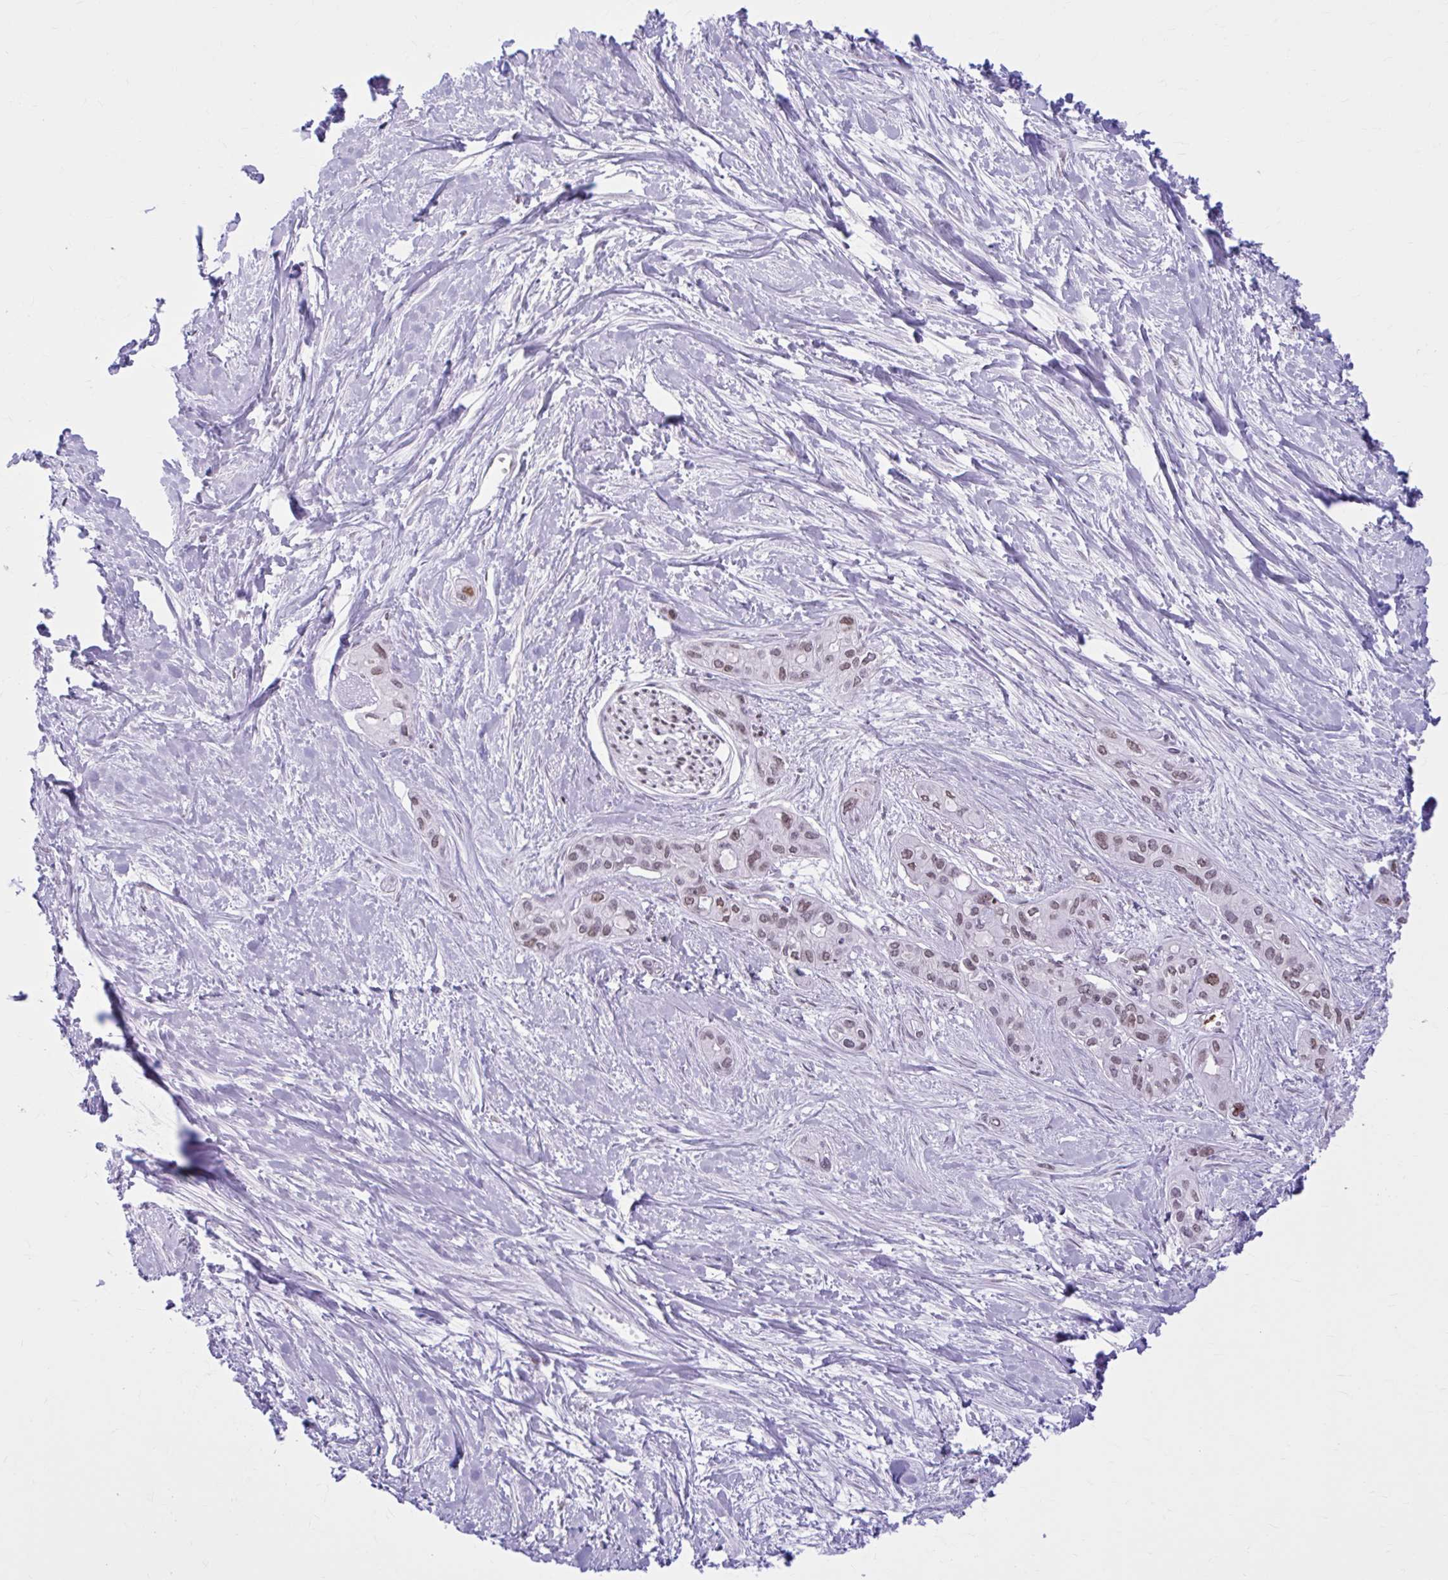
{"staining": {"intensity": "moderate", "quantity": "25%-75%", "location": "nuclear"}, "tissue": "pancreatic cancer", "cell_type": "Tumor cells", "image_type": "cancer", "snomed": [{"axis": "morphology", "description": "Adenocarcinoma, NOS"}, {"axis": "topography", "description": "Pancreas"}], "caption": "Immunohistochemistry of human pancreatic cancer (adenocarcinoma) reveals medium levels of moderate nuclear positivity in about 25%-75% of tumor cells.", "gene": "PABIR1", "patient": {"sex": "female", "age": 50}}